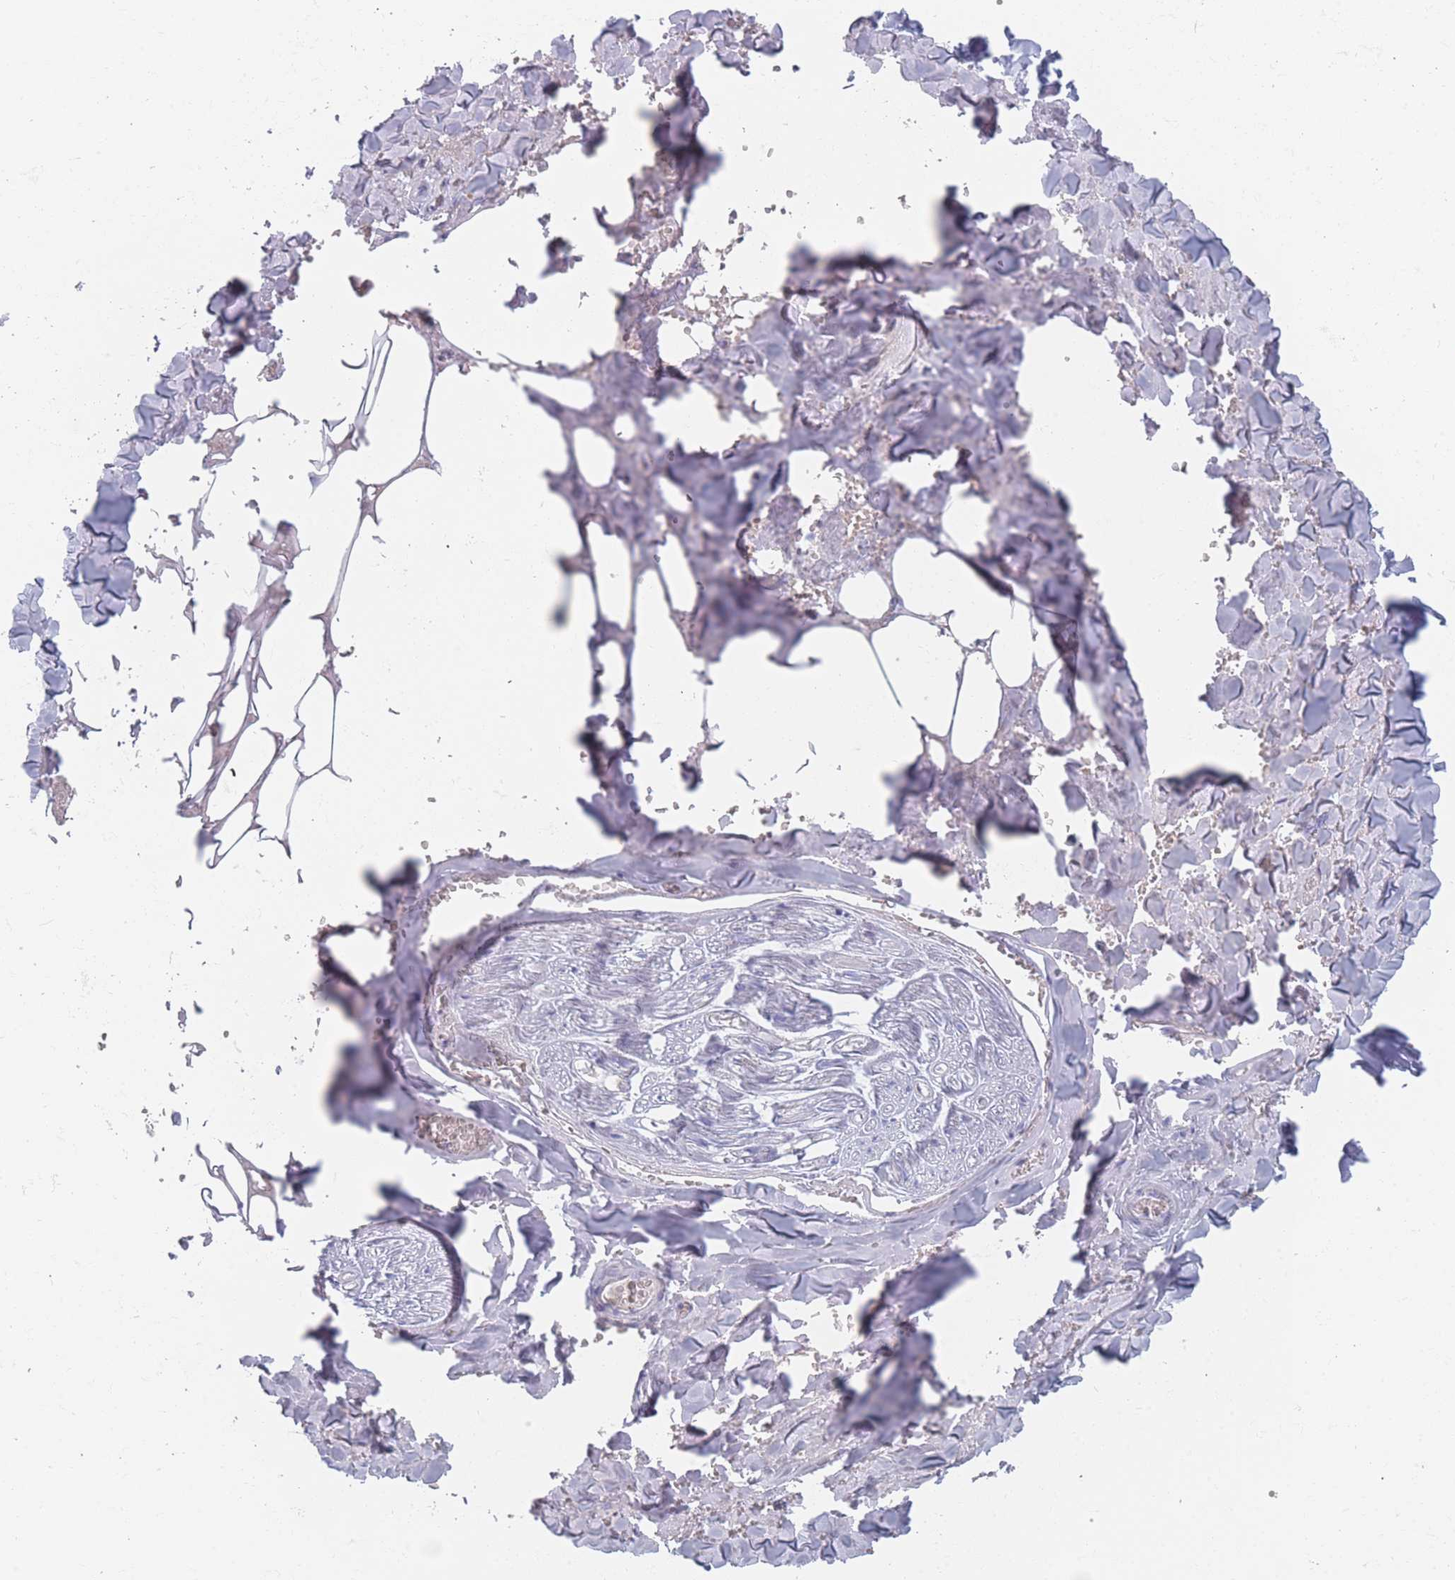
{"staining": {"intensity": "negative", "quantity": "none", "location": "none"}, "tissue": "adipose tissue", "cell_type": "Adipocytes", "image_type": "normal", "snomed": [{"axis": "morphology", "description": "Normal tissue, NOS"}, {"axis": "topography", "description": "Salivary gland"}, {"axis": "topography", "description": "Peripheral nerve tissue"}], "caption": "Photomicrograph shows no protein positivity in adipocytes of unremarkable adipose tissue. (DAB immunohistochemistry with hematoxylin counter stain).", "gene": "OR5D16", "patient": {"sex": "male", "age": 38}}